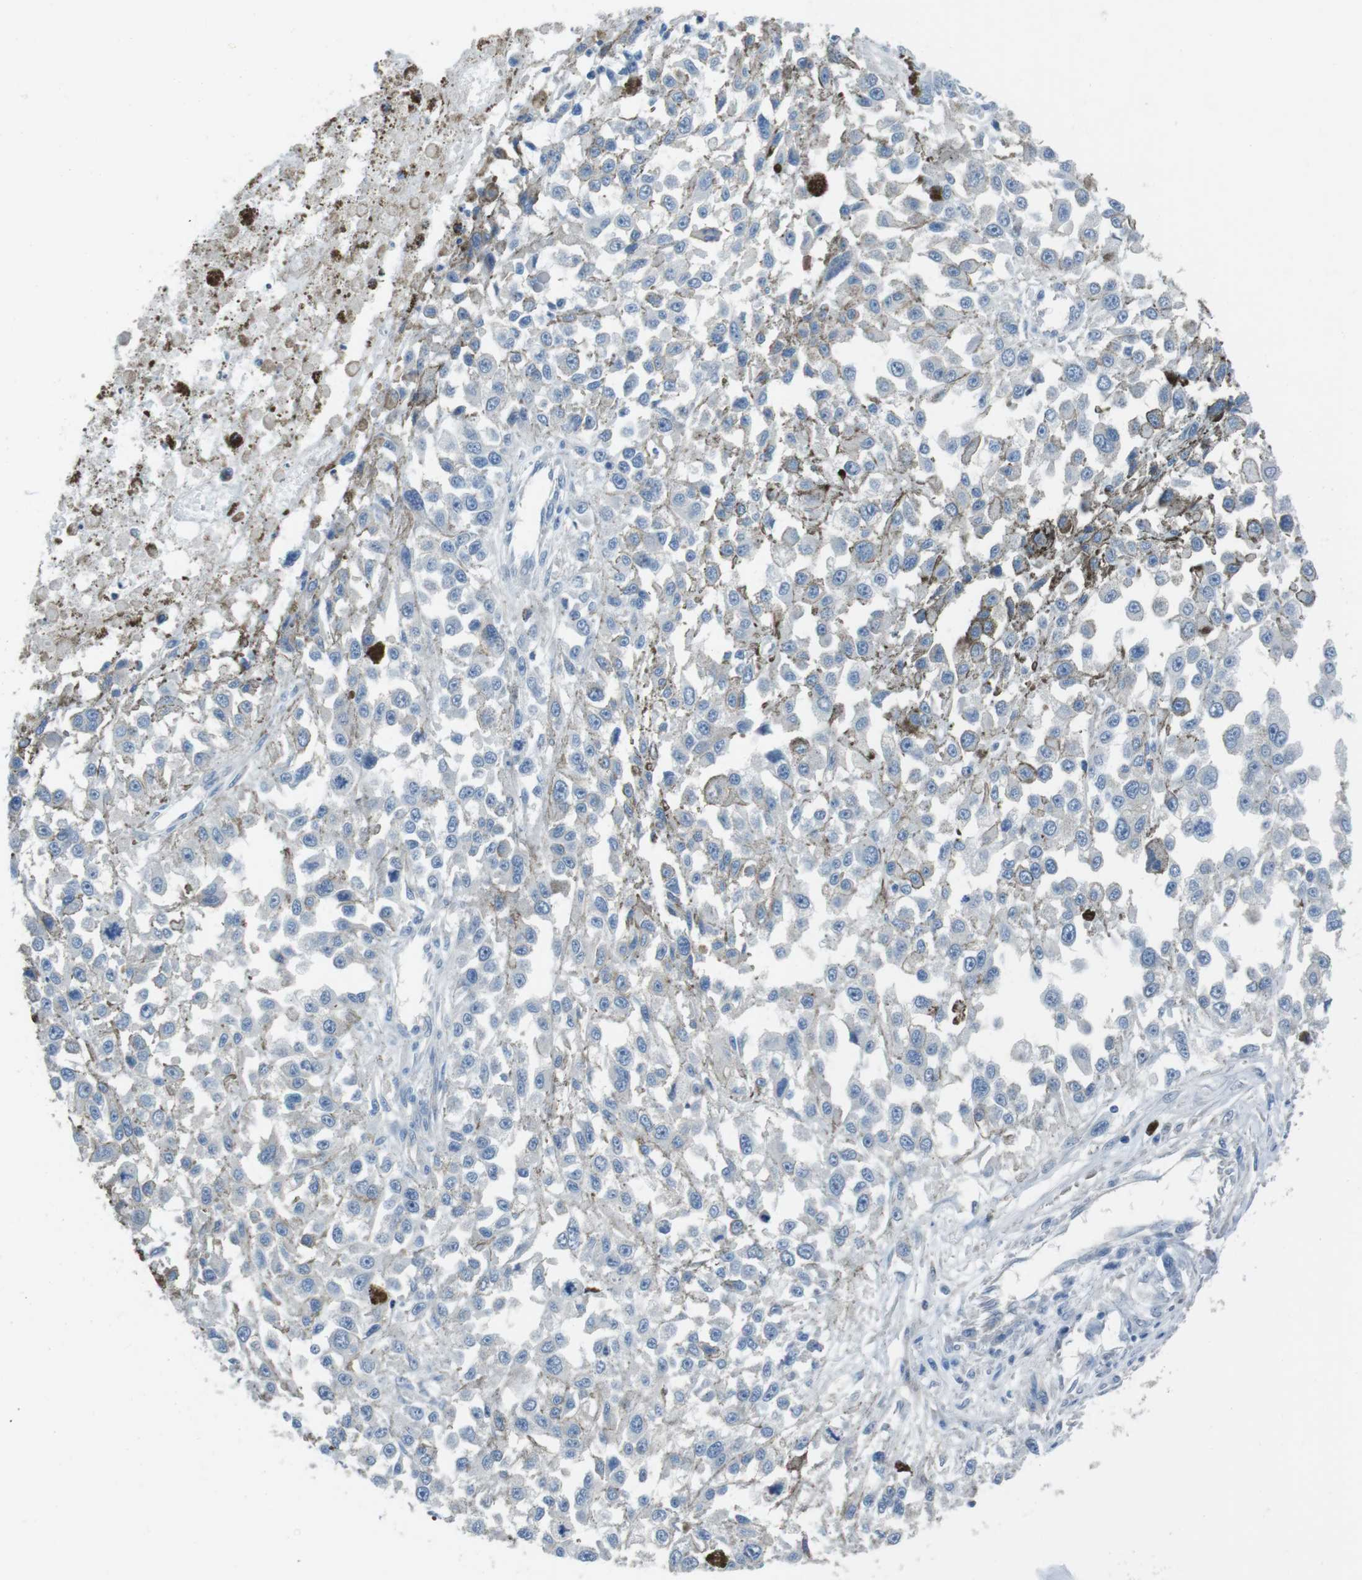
{"staining": {"intensity": "negative", "quantity": "none", "location": "none"}, "tissue": "melanoma", "cell_type": "Tumor cells", "image_type": "cancer", "snomed": [{"axis": "morphology", "description": "Malignant melanoma, Metastatic site"}, {"axis": "topography", "description": "Lymph node"}], "caption": "Immunohistochemistry (IHC) photomicrograph of neoplastic tissue: melanoma stained with DAB shows no significant protein expression in tumor cells.", "gene": "CYP2C8", "patient": {"sex": "male", "age": 59}}